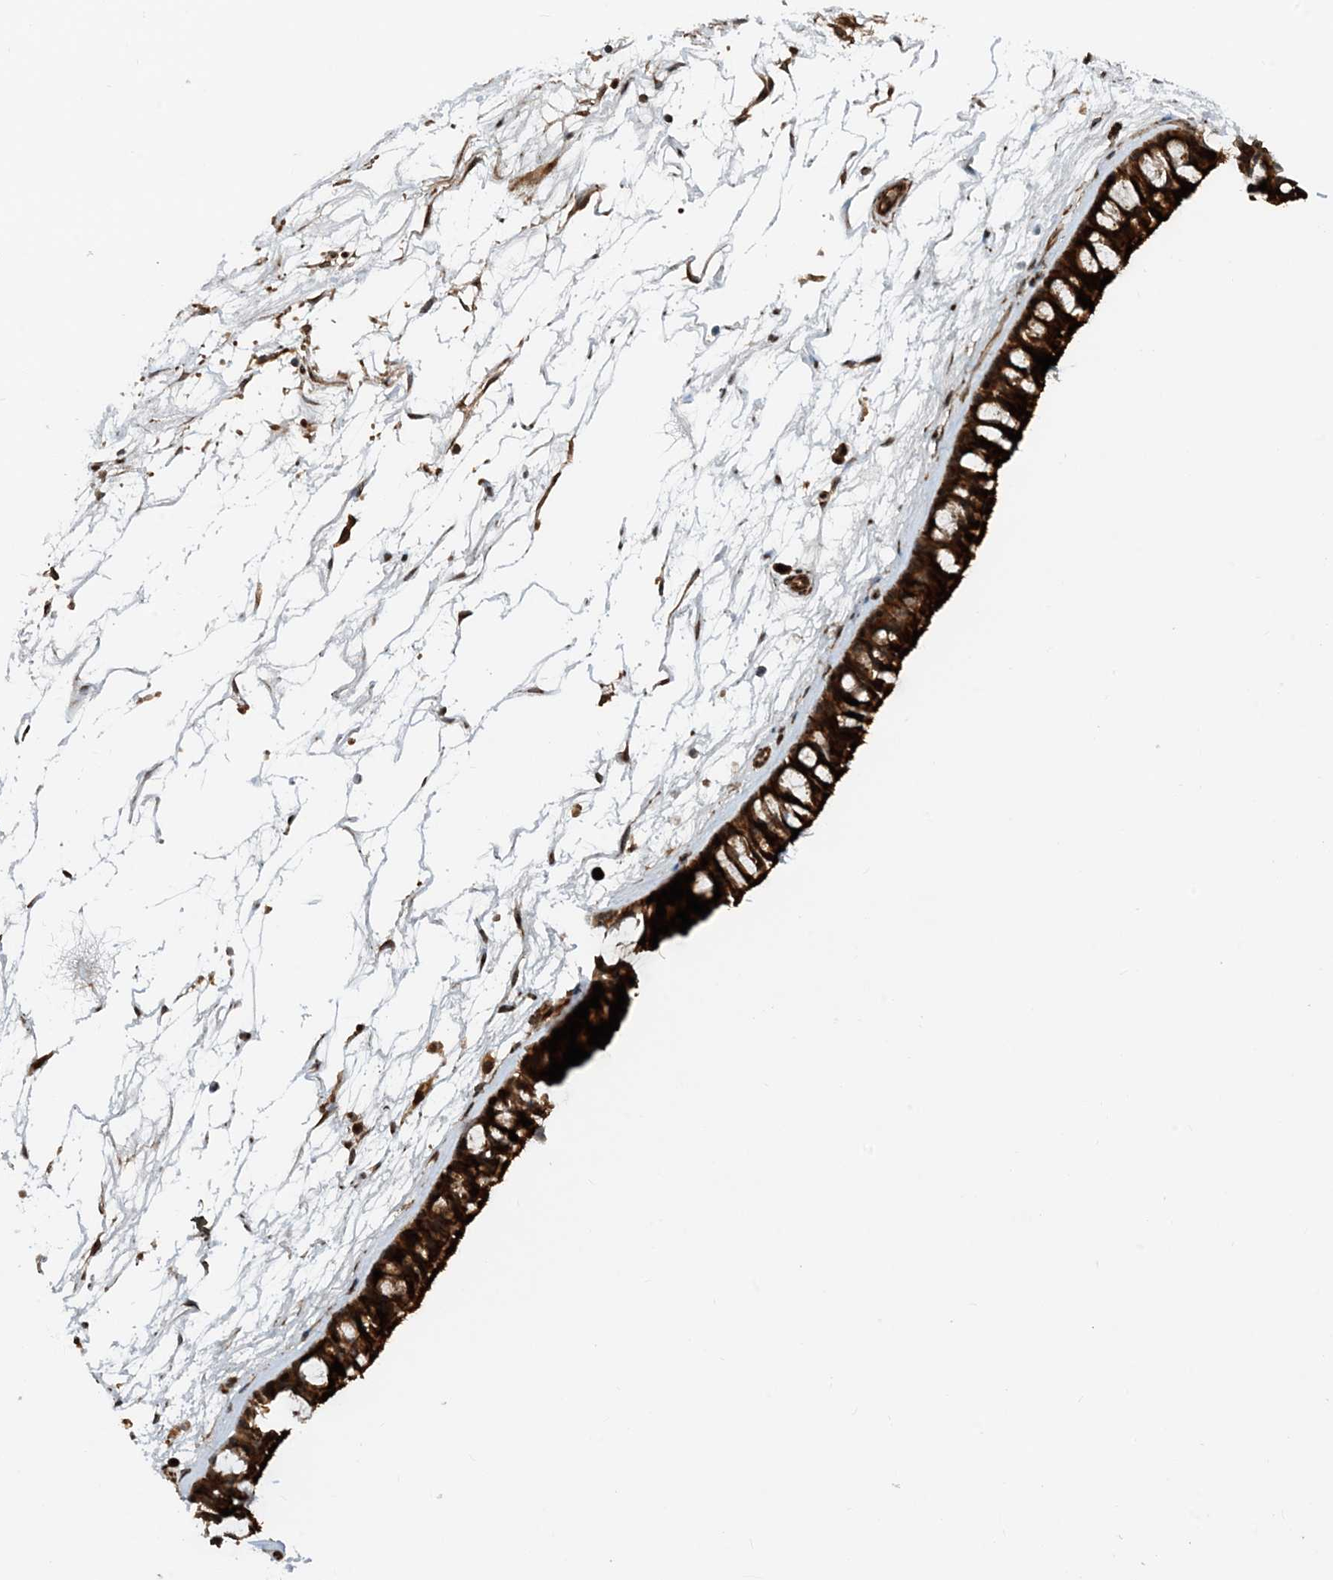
{"staining": {"intensity": "strong", "quantity": ">75%", "location": "cytoplasmic/membranous"}, "tissue": "nasopharynx", "cell_type": "Respiratory epithelial cells", "image_type": "normal", "snomed": [{"axis": "morphology", "description": "Normal tissue, NOS"}, {"axis": "topography", "description": "Nasopharynx"}], "caption": "About >75% of respiratory epithelial cells in normal nasopharynx demonstrate strong cytoplasmic/membranous protein expression as visualized by brown immunohistochemical staining.", "gene": "HEMK1", "patient": {"sex": "male", "age": 64}}